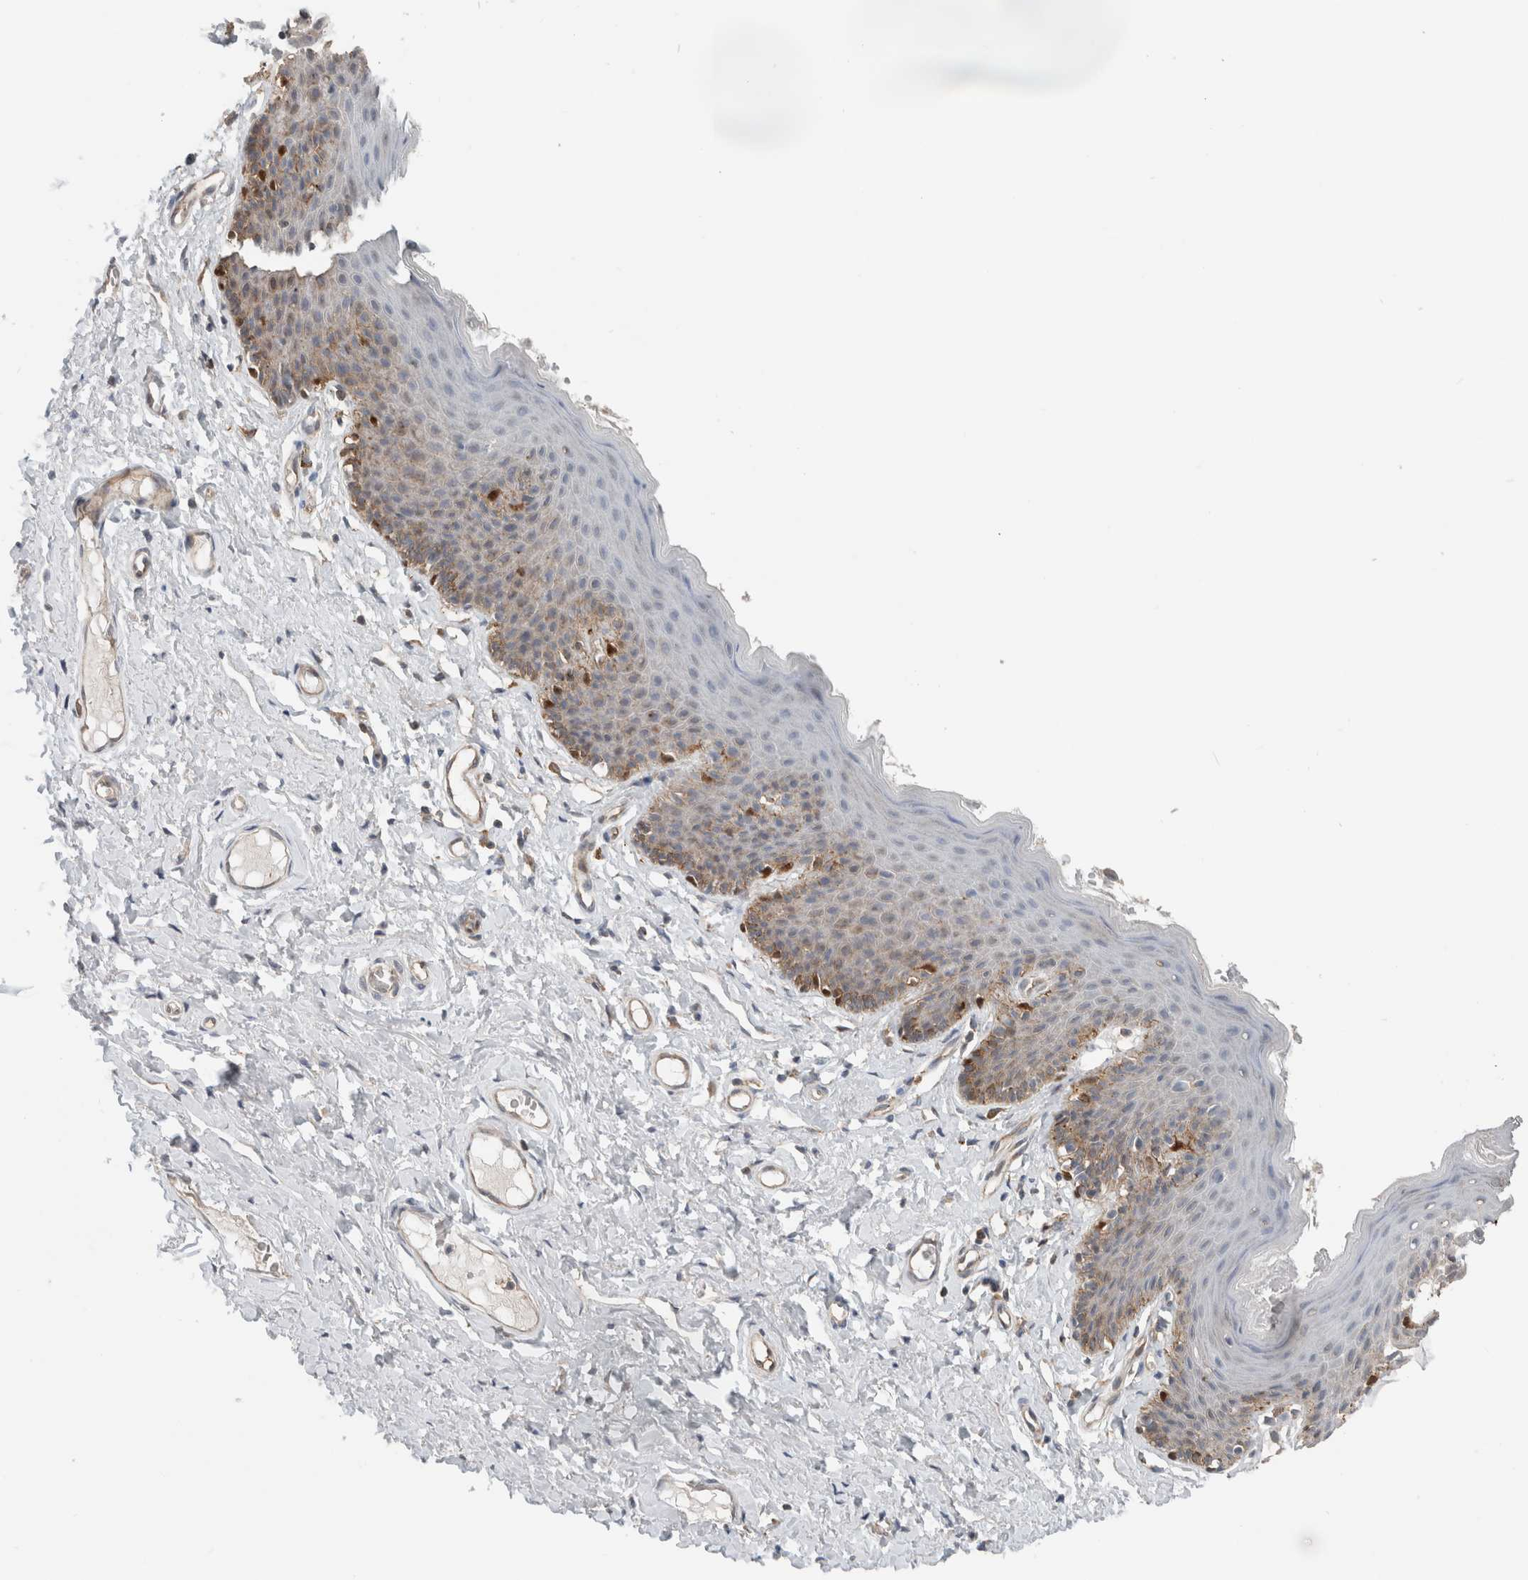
{"staining": {"intensity": "moderate", "quantity": "<25%", "location": "cytoplasmic/membranous"}, "tissue": "skin", "cell_type": "Epidermal cells", "image_type": "normal", "snomed": [{"axis": "morphology", "description": "Normal tissue, NOS"}, {"axis": "topography", "description": "Vulva"}], "caption": "Protein staining of normal skin reveals moderate cytoplasmic/membranous positivity in approximately <25% of epidermal cells. The staining is performed using DAB brown chromogen to label protein expression. The nuclei are counter-stained blue using hematoxylin.", "gene": "XPNPEP1", "patient": {"sex": "female", "age": 66}}